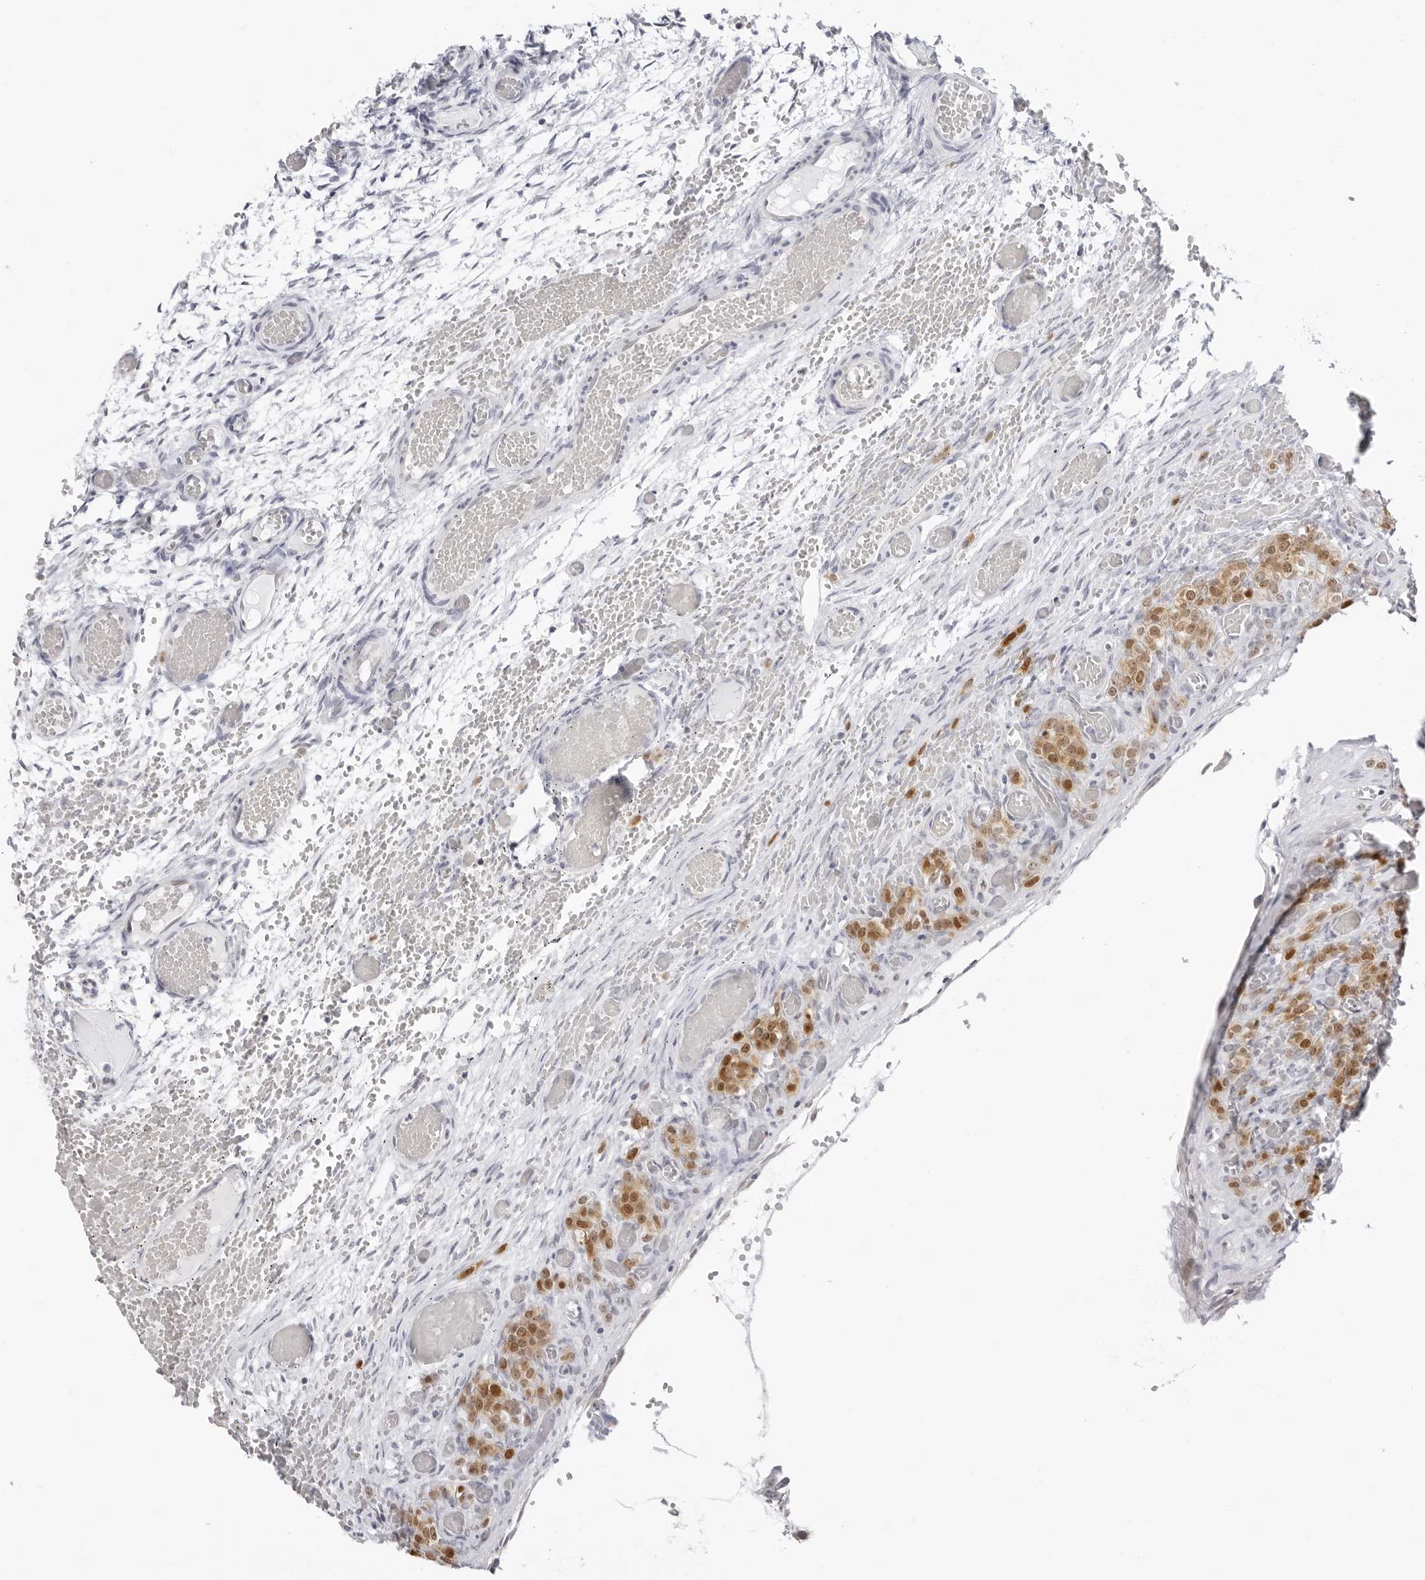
{"staining": {"intensity": "negative", "quantity": "none", "location": "none"}, "tissue": "ovary", "cell_type": "Ovarian stroma cells", "image_type": "normal", "snomed": [{"axis": "morphology", "description": "Adenocarcinoma, NOS"}, {"axis": "topography", "description": "Endometrium"}], "caption": "Immunohistochemical staining of normal ovary shows no significant staining in ovarian stroma cells. Brightfield microscopy of IHC stained with DAB (brown) and hematoxylin (blue), captured at high magnification.", "gene": "FDPS", "patient": {"sex": "female", "age": 32}}